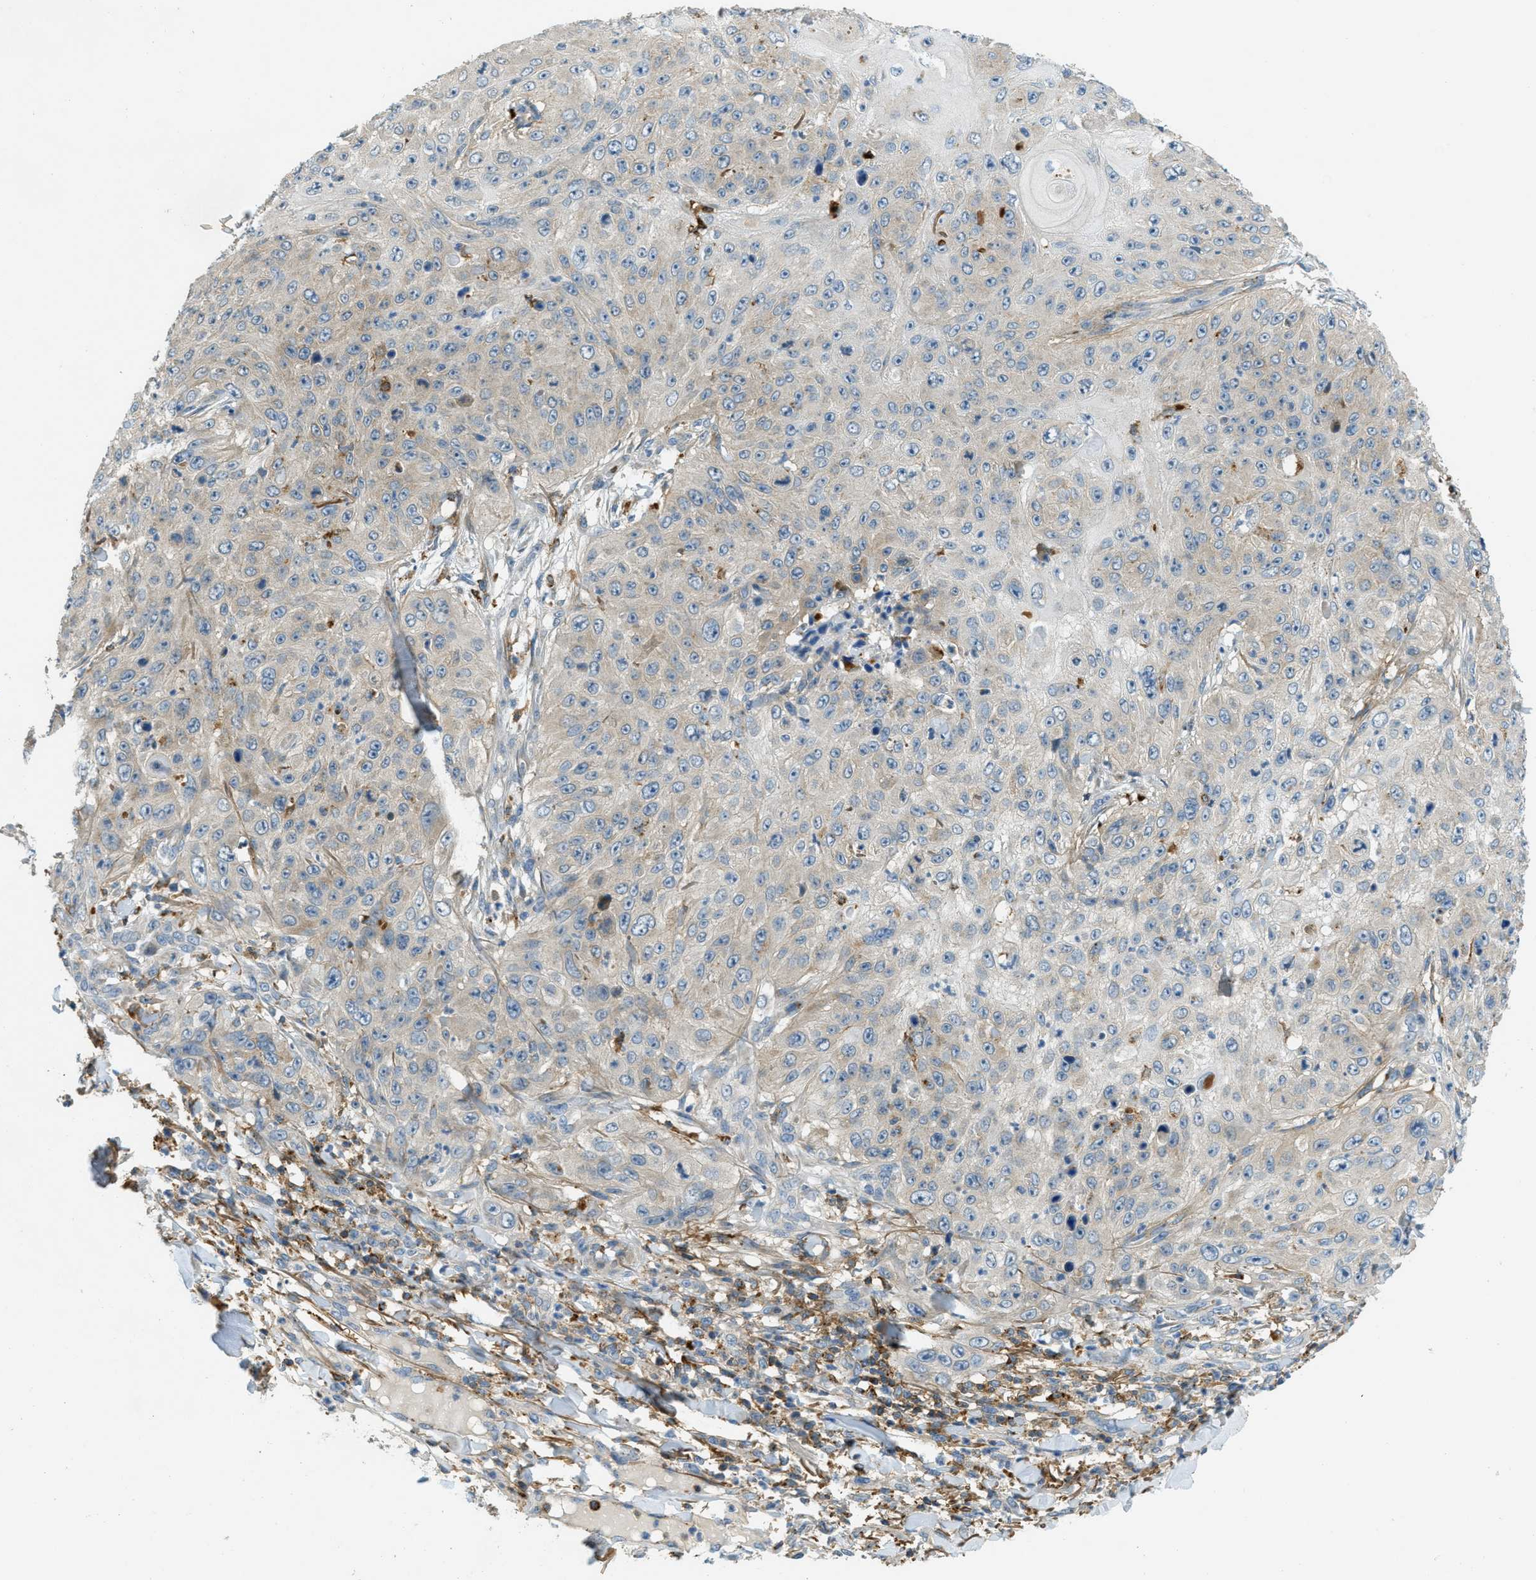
{"staining": {"intensity": "negative", "quantity": "none", "location": "none"}, "tissue": "skin cancer", "cell_type": "Tumor cells", "image_type": "cancer", "snomed": [{"axis": "morphology", "description": "Squamous cell carcinoma, NOS"}, {"axis": "topography", "description": "Skin"}], "caption": "IHC of human skin squamous cell carcinoma shows no expression in tumor cells.", "gene": "PLBD2", "patient": {"sex": "female", "age": 80}}